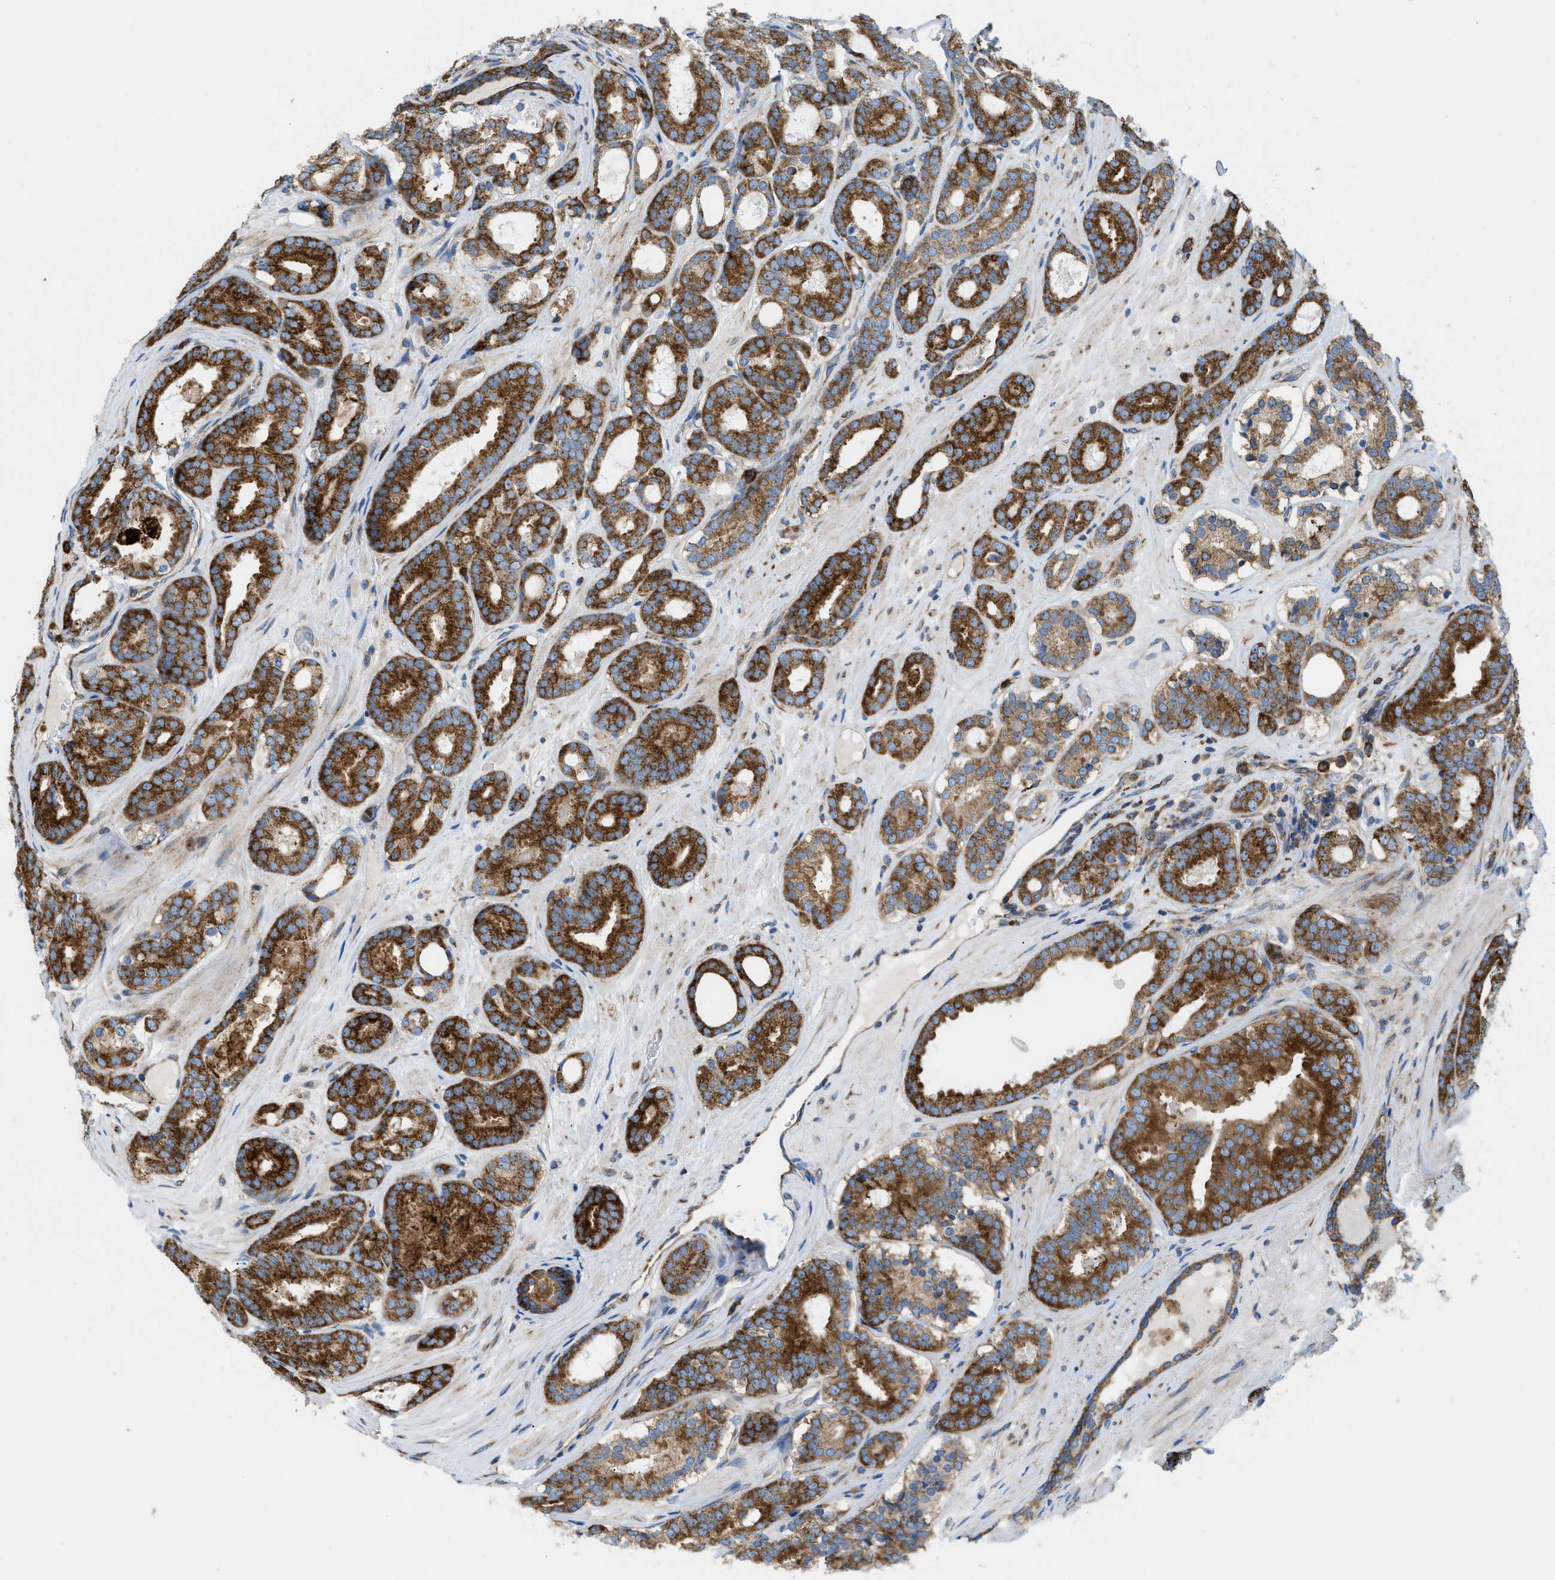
{"staining": {"intensity": "strong", "quantity": ">75%", "location": "cytoplasmic/membranous"}, "tissue": "prostate cancer", "cell_type": "Tumor cells", "image_type": "cancer", "snomed": [{"axis": "morphology", "description": "Adenocarcinoma, High grade"}, {"axis": "topography", "description": "Prostate"}], "caption": "DAB immunohistochemical staining of prostate cancer (adenocarcinoma (high-grade)) reveals strong cytoplasmic/membranous protein positivity in about >75% of tumor cells.", "gene": "GPAT4", "patient": {"sex": "male", "age": 60}}